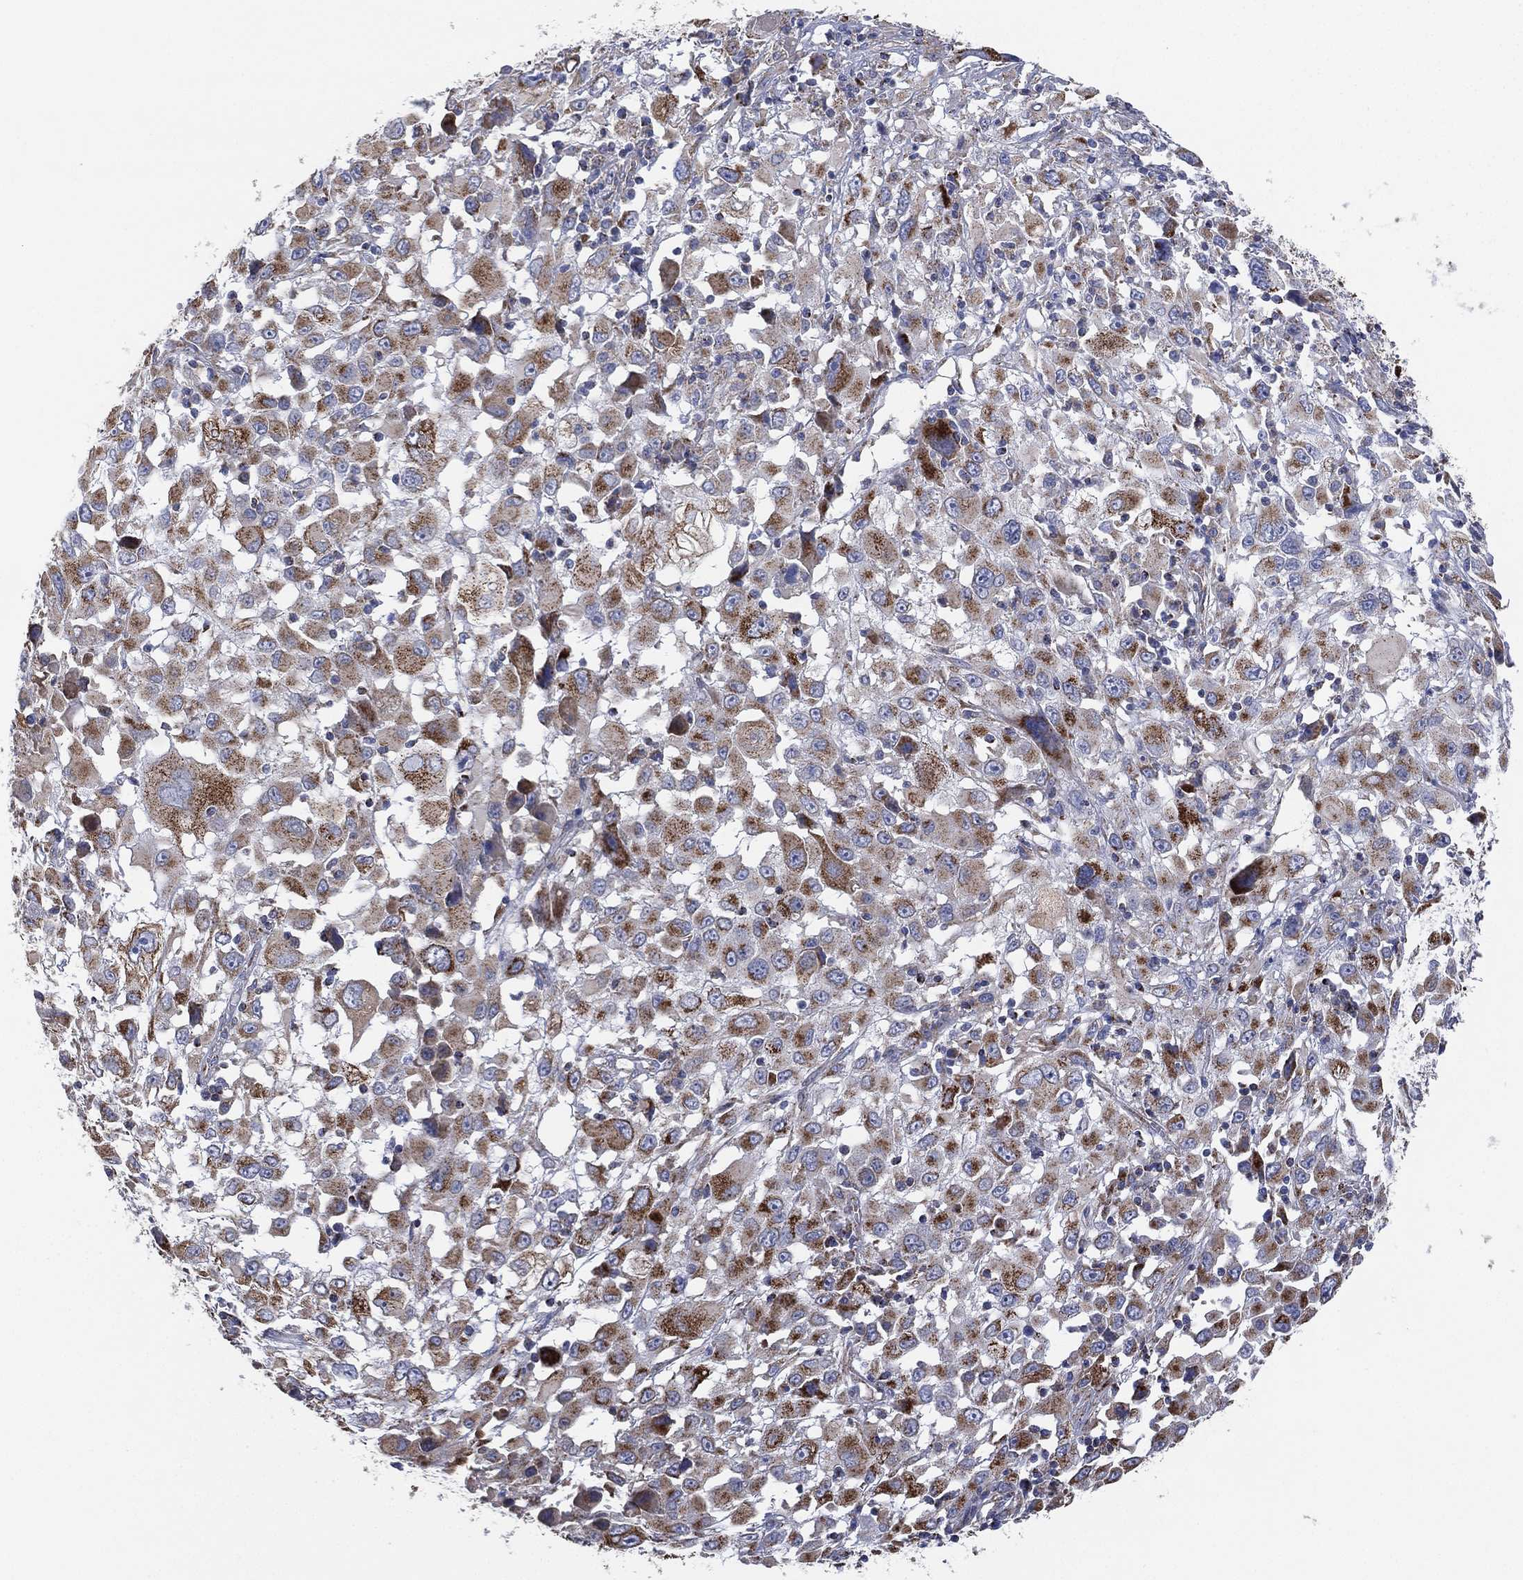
{"staining": {"intensity": "strong", "quantity": "25%-75%", "location": "cytoplasmic/membranous"}, "tissue": "melanoma", "cell_type": "Tumor cells", "image_type": "cancer", "snomed": [{"axis": "morphology", "description": "Malignant melanoma, Metastatic site"}, {"axis": "topography", "description": "Soft tissue"}], "caption": "Melanoma stained with DAB IHC shows high levels of strong cytoplasmic/membranous expression in about 25%-75% of tumor cells.", "gene": "INA", "patient": {"sex": "male", "age": 50}}